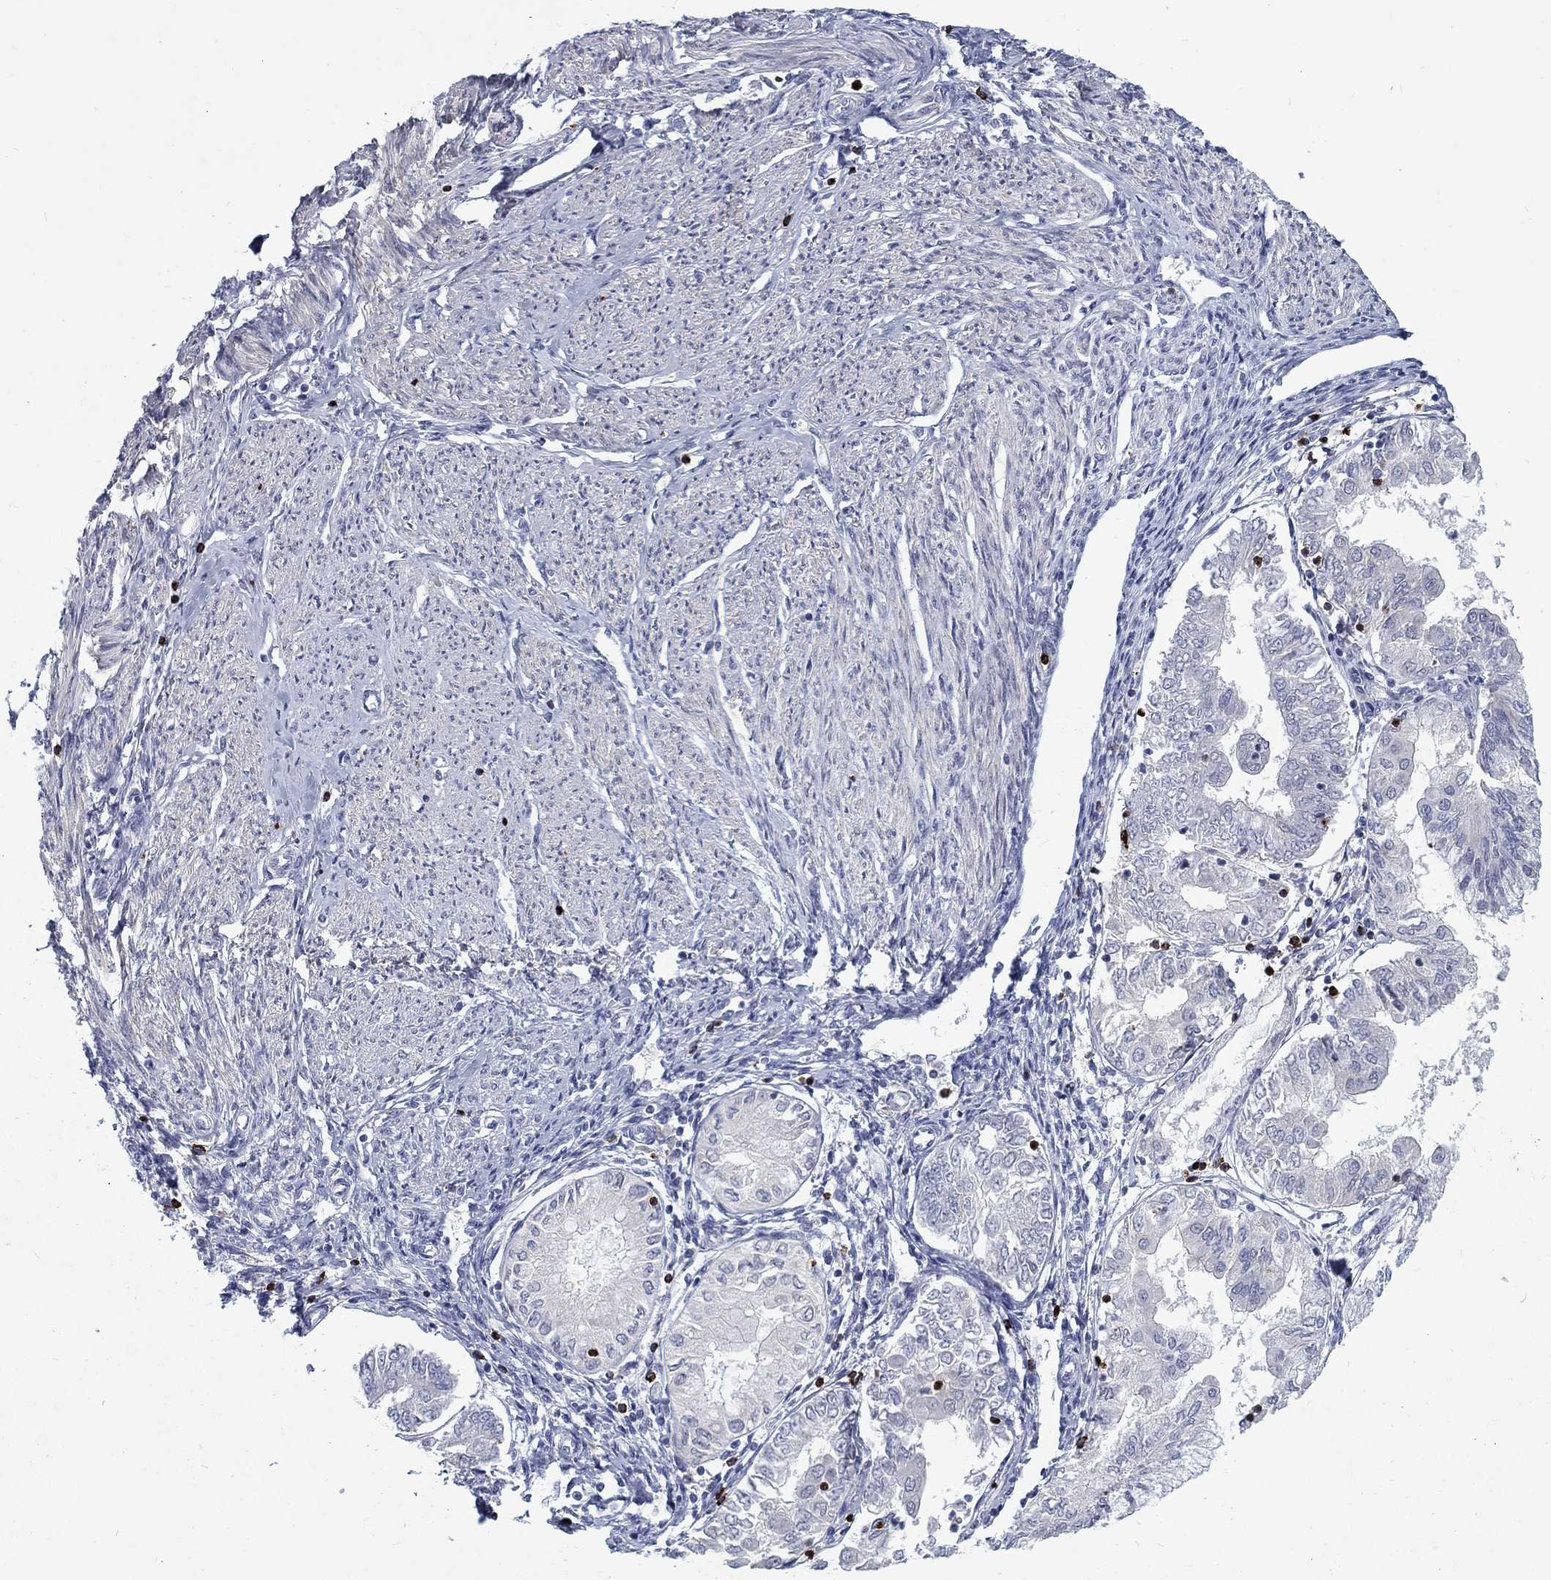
{"staining": {"intensity": "negative", "quantity": "none", "location": "none"}, "tissue": "endometrial cancer", "cell_type": "Tumor cells", "image_type": "cancer", "snomed": [{"axis": "morphology", "description": "Adenocarcinoma, NOS"}, {"axis": "topography", "description": "Endometrium"}], "caption": "IHC photomicrograph of neoplastic tissue: human endometrial cancer (adenocarcinoma) stained with DAB (3,3'-diaminobenzidine) demonstrates no significant protein expression in tumor cells.", "gene": "GZMA", "patient": {"sex": "female", "age": 68}}